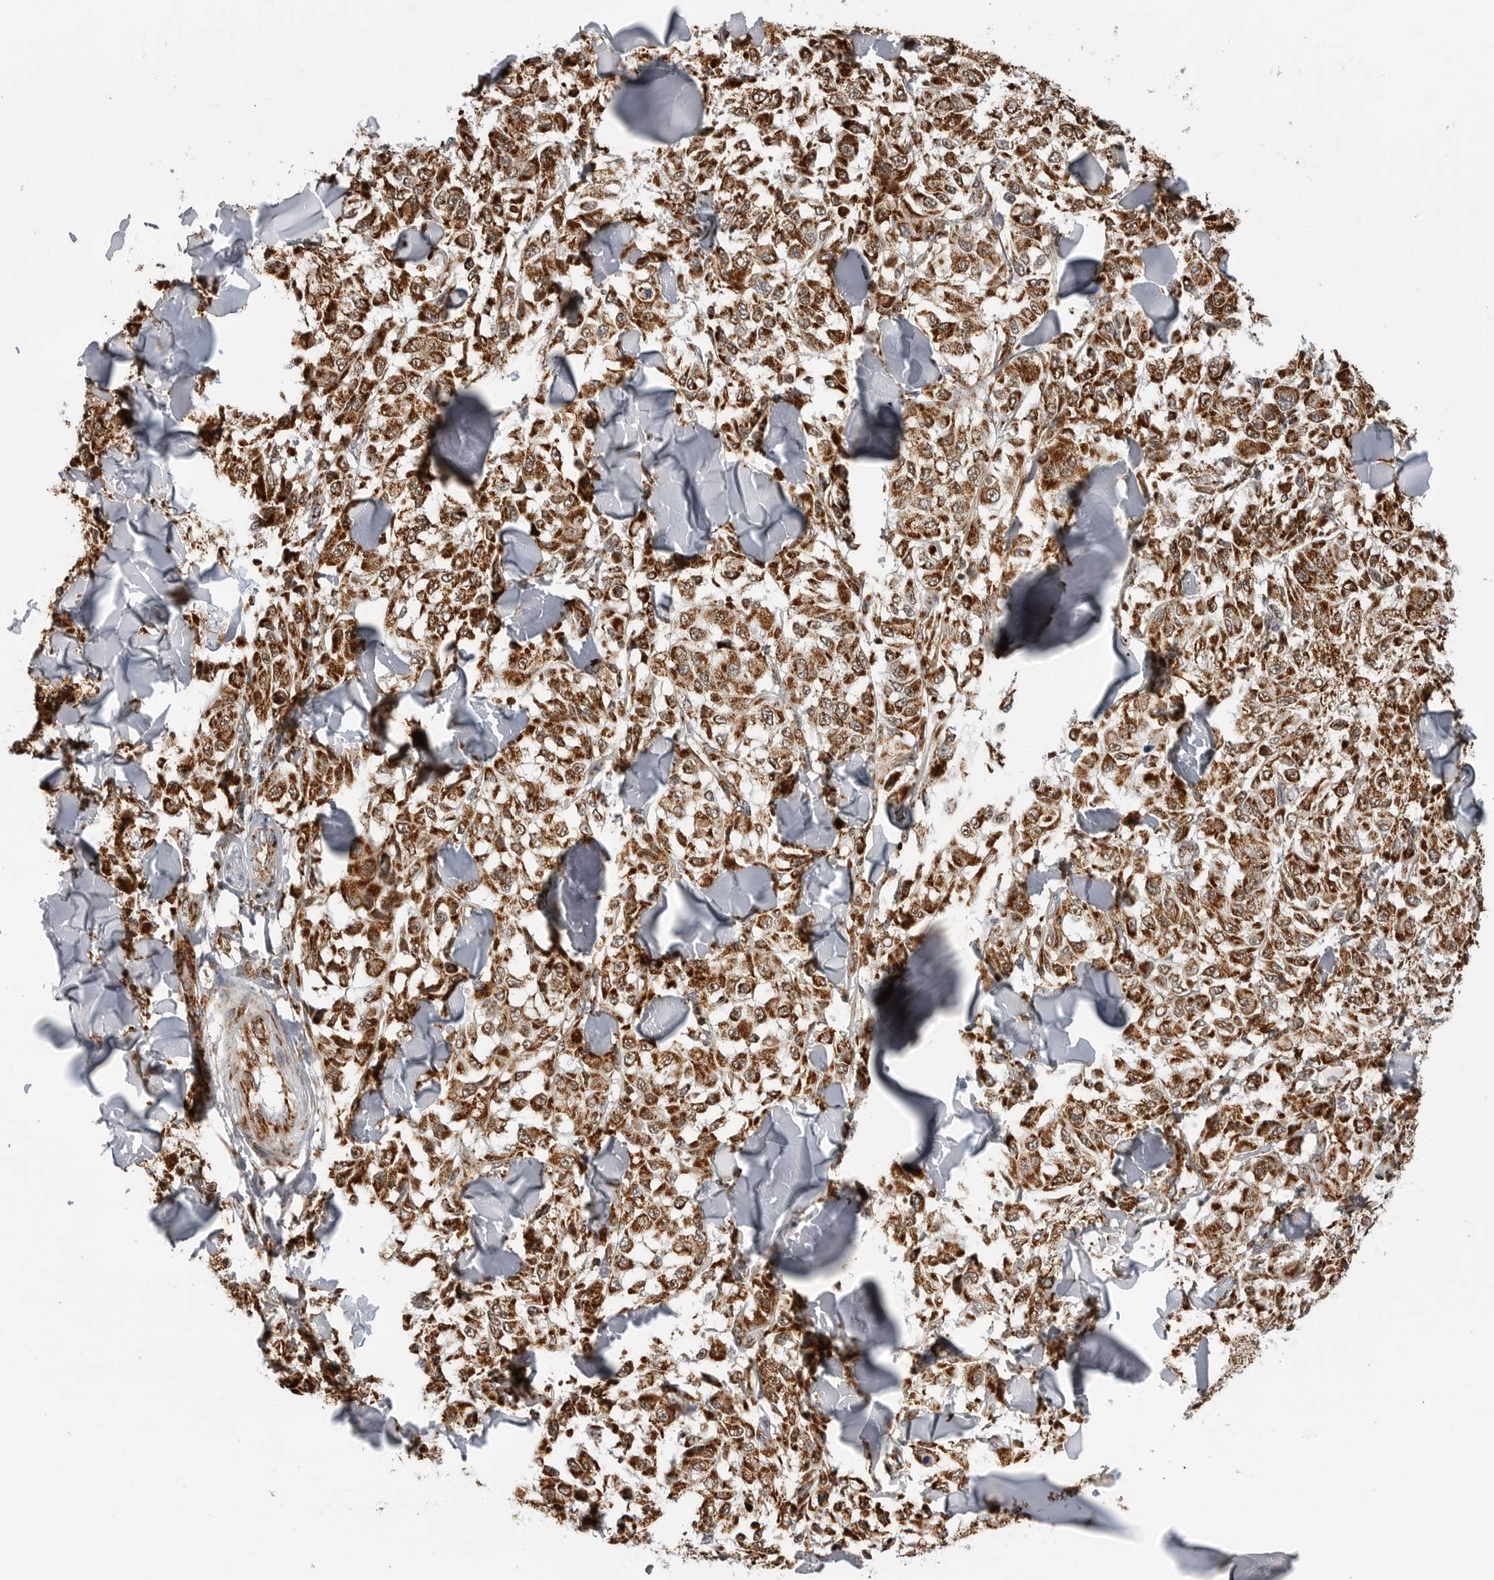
{"staining": {"intensity": "strong", "quantity": ">75%", "location": "cytoplasmic/membranous"}, "tissue": "melanoma", "cell_type": "Tumor cells", "image_type": "cancer", "snomed": [{"axis": "morphology", "description": "Malignant melanoma, NOS"}, {"axis": "topography", "description": "Skin"}], "caption": "This histopathology image shows melanoma stained with immunohistochemistry (IHC) to label a protein in brown. The cytoplasmic/membranous of tumor cells show strong positivity for the protein. Nuclei are counter-stained blue.", "gene": "COX5A", "patient": {"sex": "female", "age": 64}}